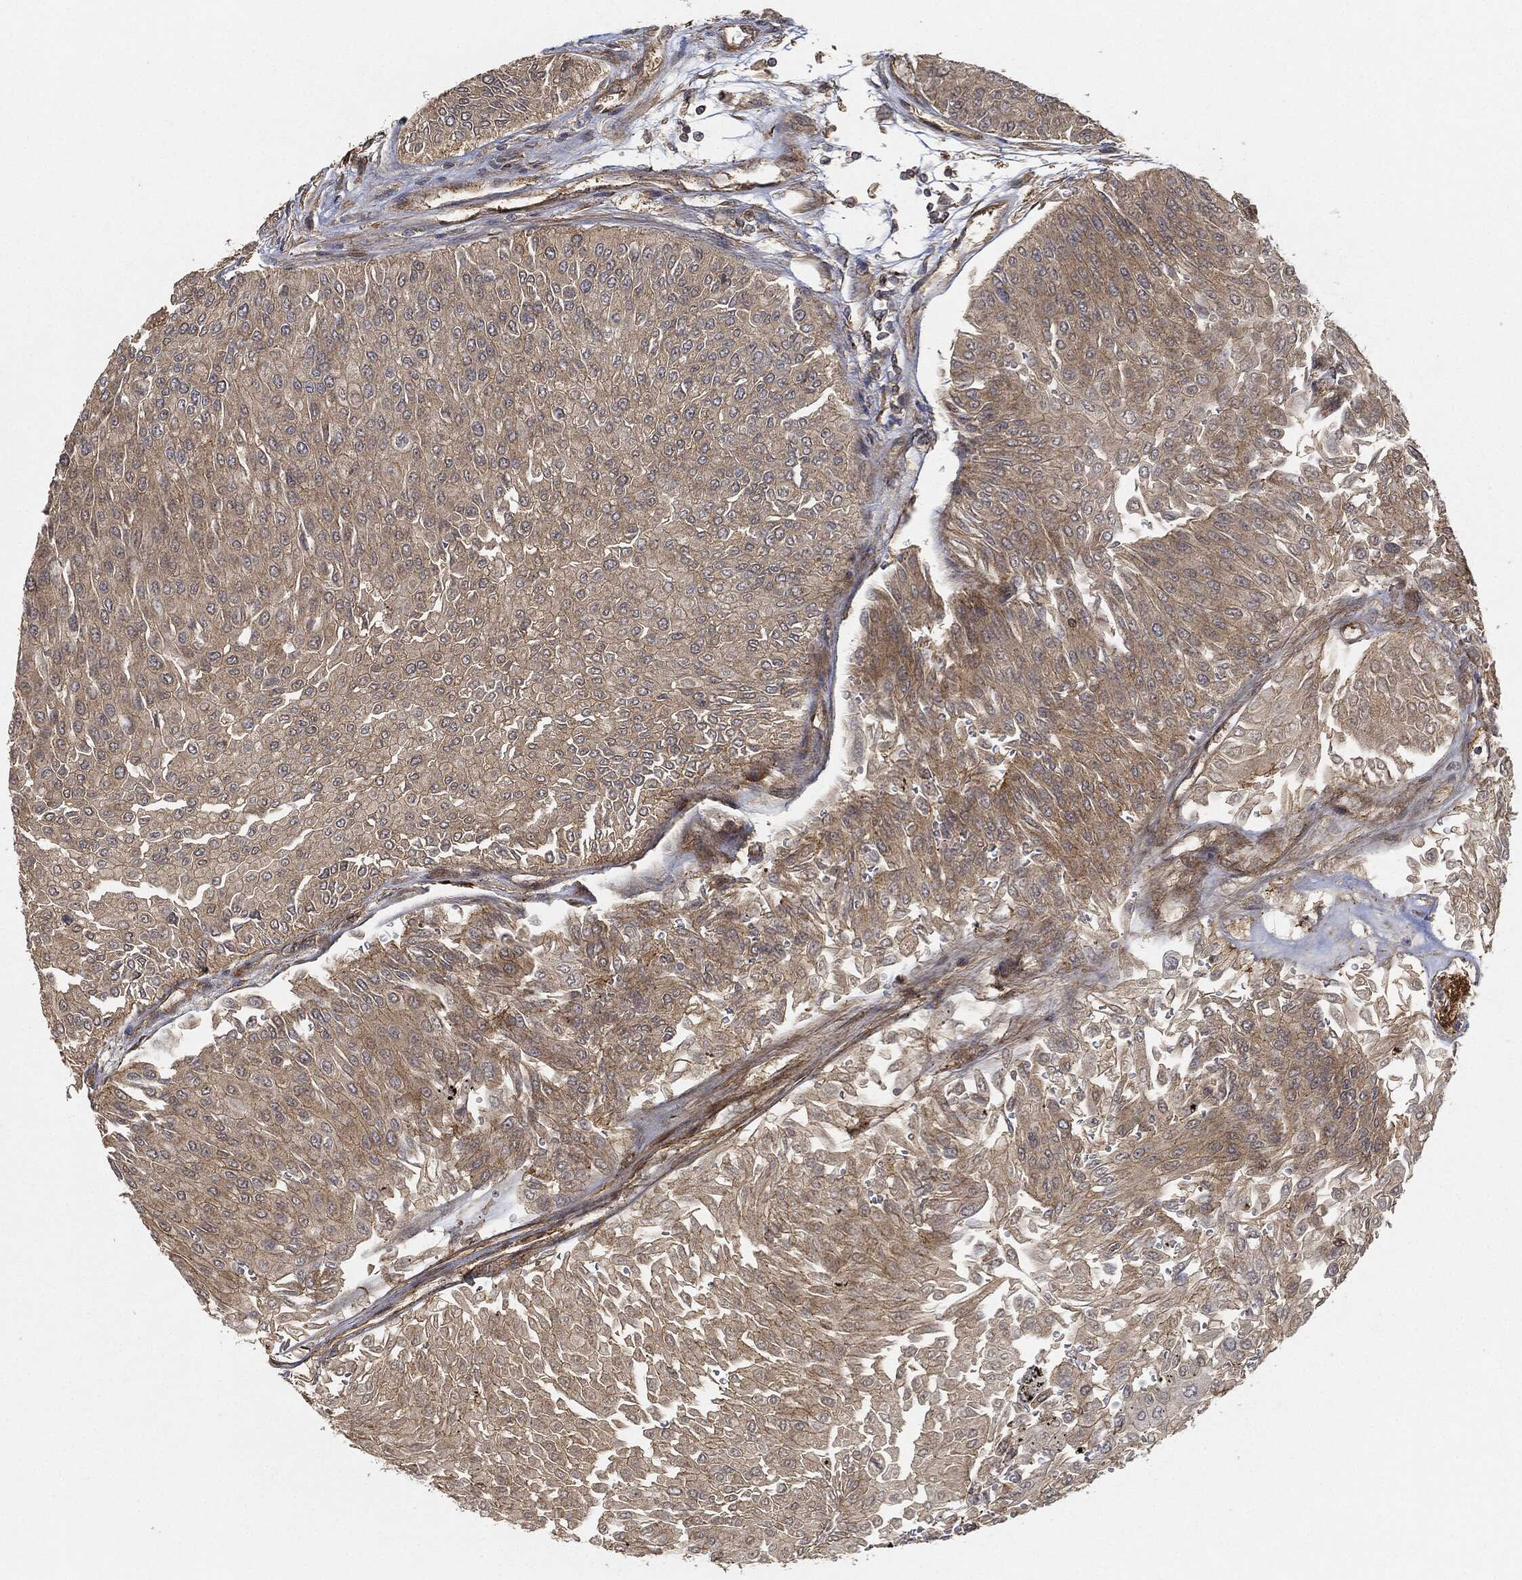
{"staining": {"intensity": "moderate", "quantity": "<25%", "location": "cytoplasmic/membranous"}, "tissue": "urothelial cancer", "cell_type": "Tumor cells", "image_type": "cancer", "snomed": [{"axis": "morphology", "description": "Urothelial carcinoma, Low grade"}, {"axis": "topography", "description": "Urinary bladder"}], "caption": "Moderate cytoplasmic/membranous expression for a protein is present in about <25% of tumor cells of urothelial cancer using IHC.", "gene": "TPT1", "patient": {"sex": "male", "age": 67}}